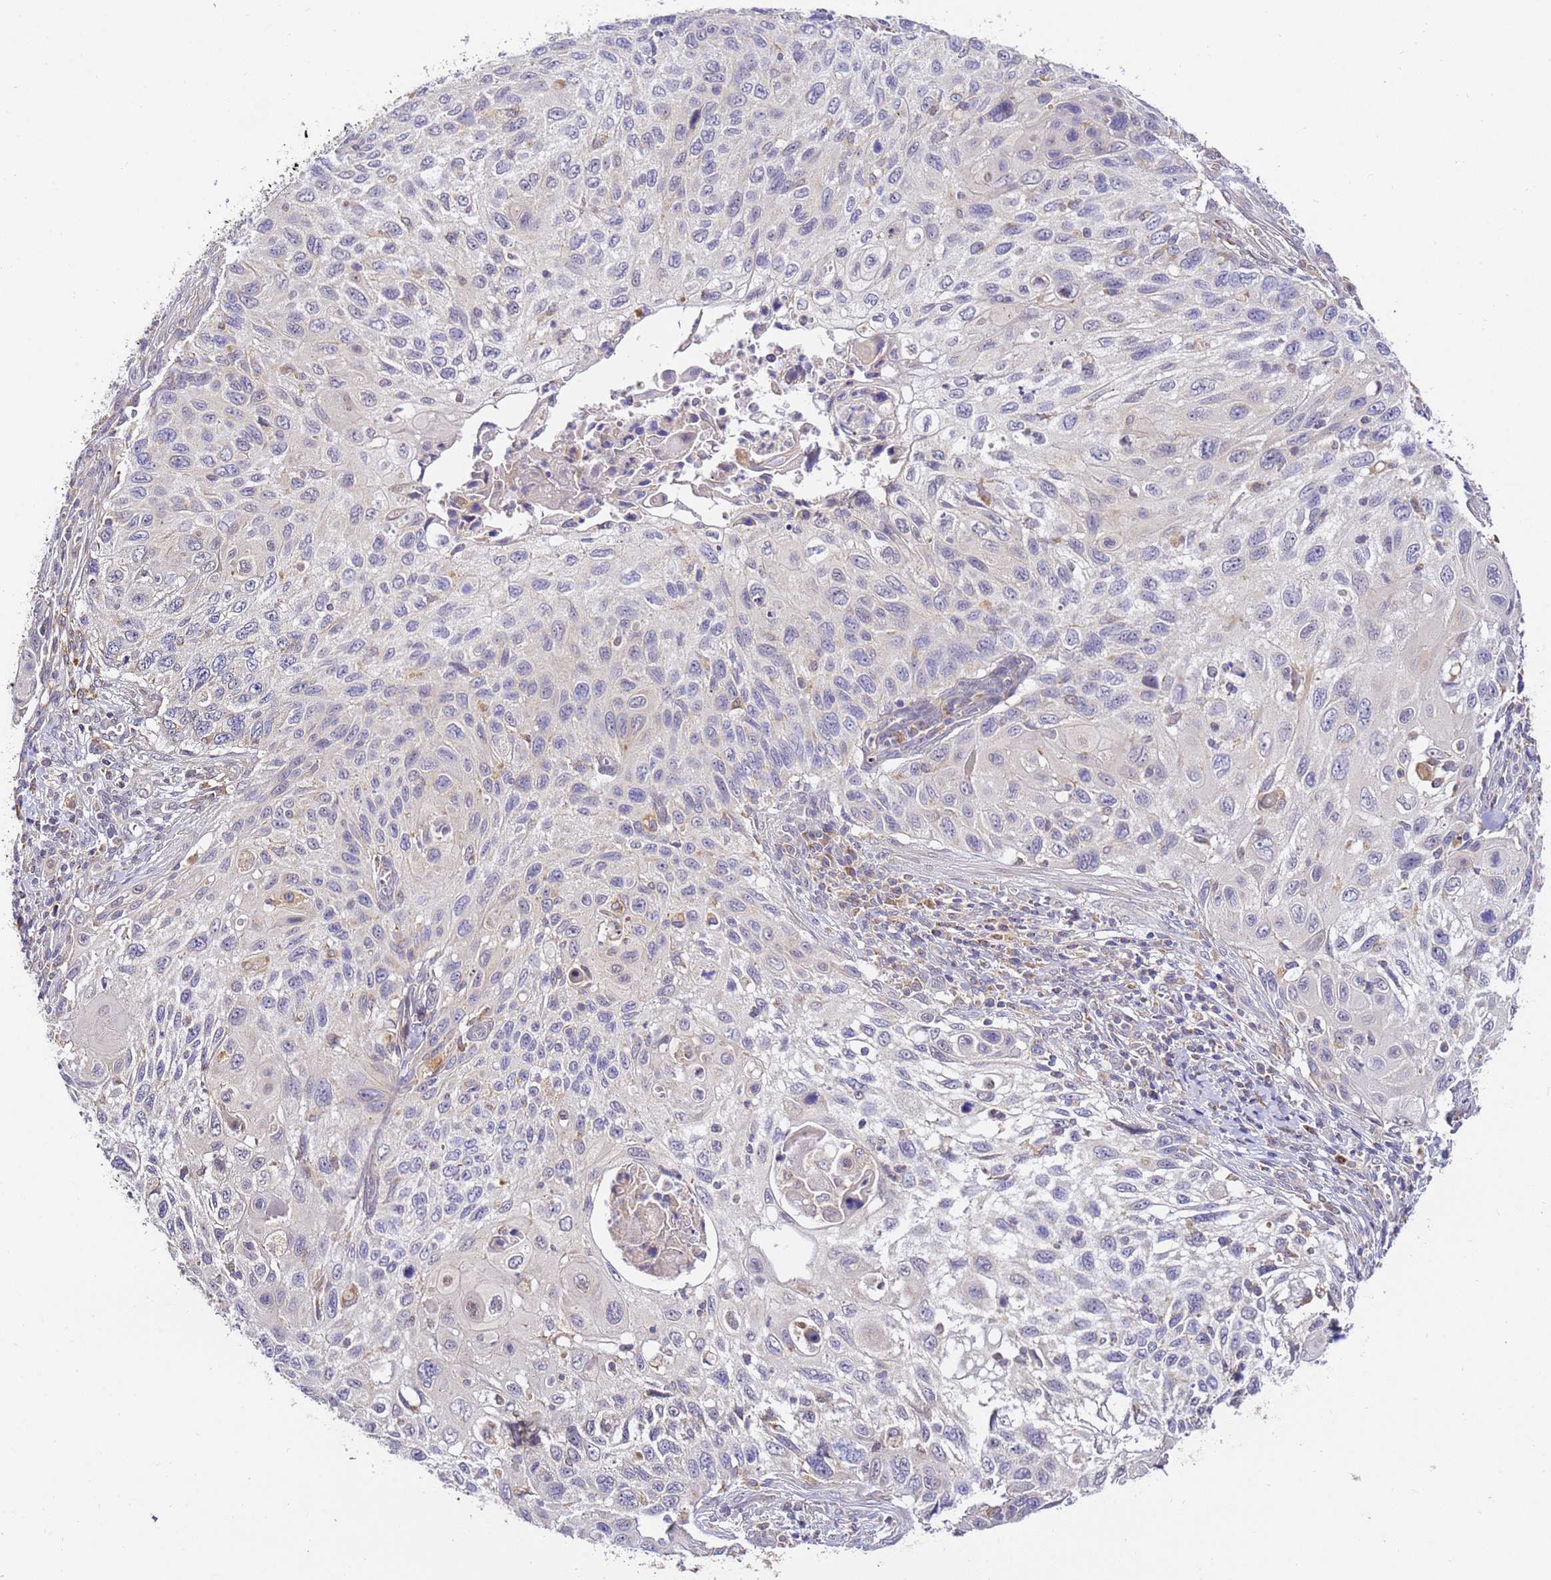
{"staining": {"intensity": "negative", "quantity": "none", "location": "none"}, "tissue": "cervical cancer", "cell_type": "Tumor cells", "image_type": "cancer", "snomed": [{"axis": "morphology", "description": "Squamous cell carcinoma, NOS"}, {"axis": "topography", "description": "Cervix"}], "caption": "The micrograph shows no staining of tumor cells in cervical cancer (squamous cell carcinoma).", "gene": "ARL8B", "patient": {"sex": "female", "age": 70}}